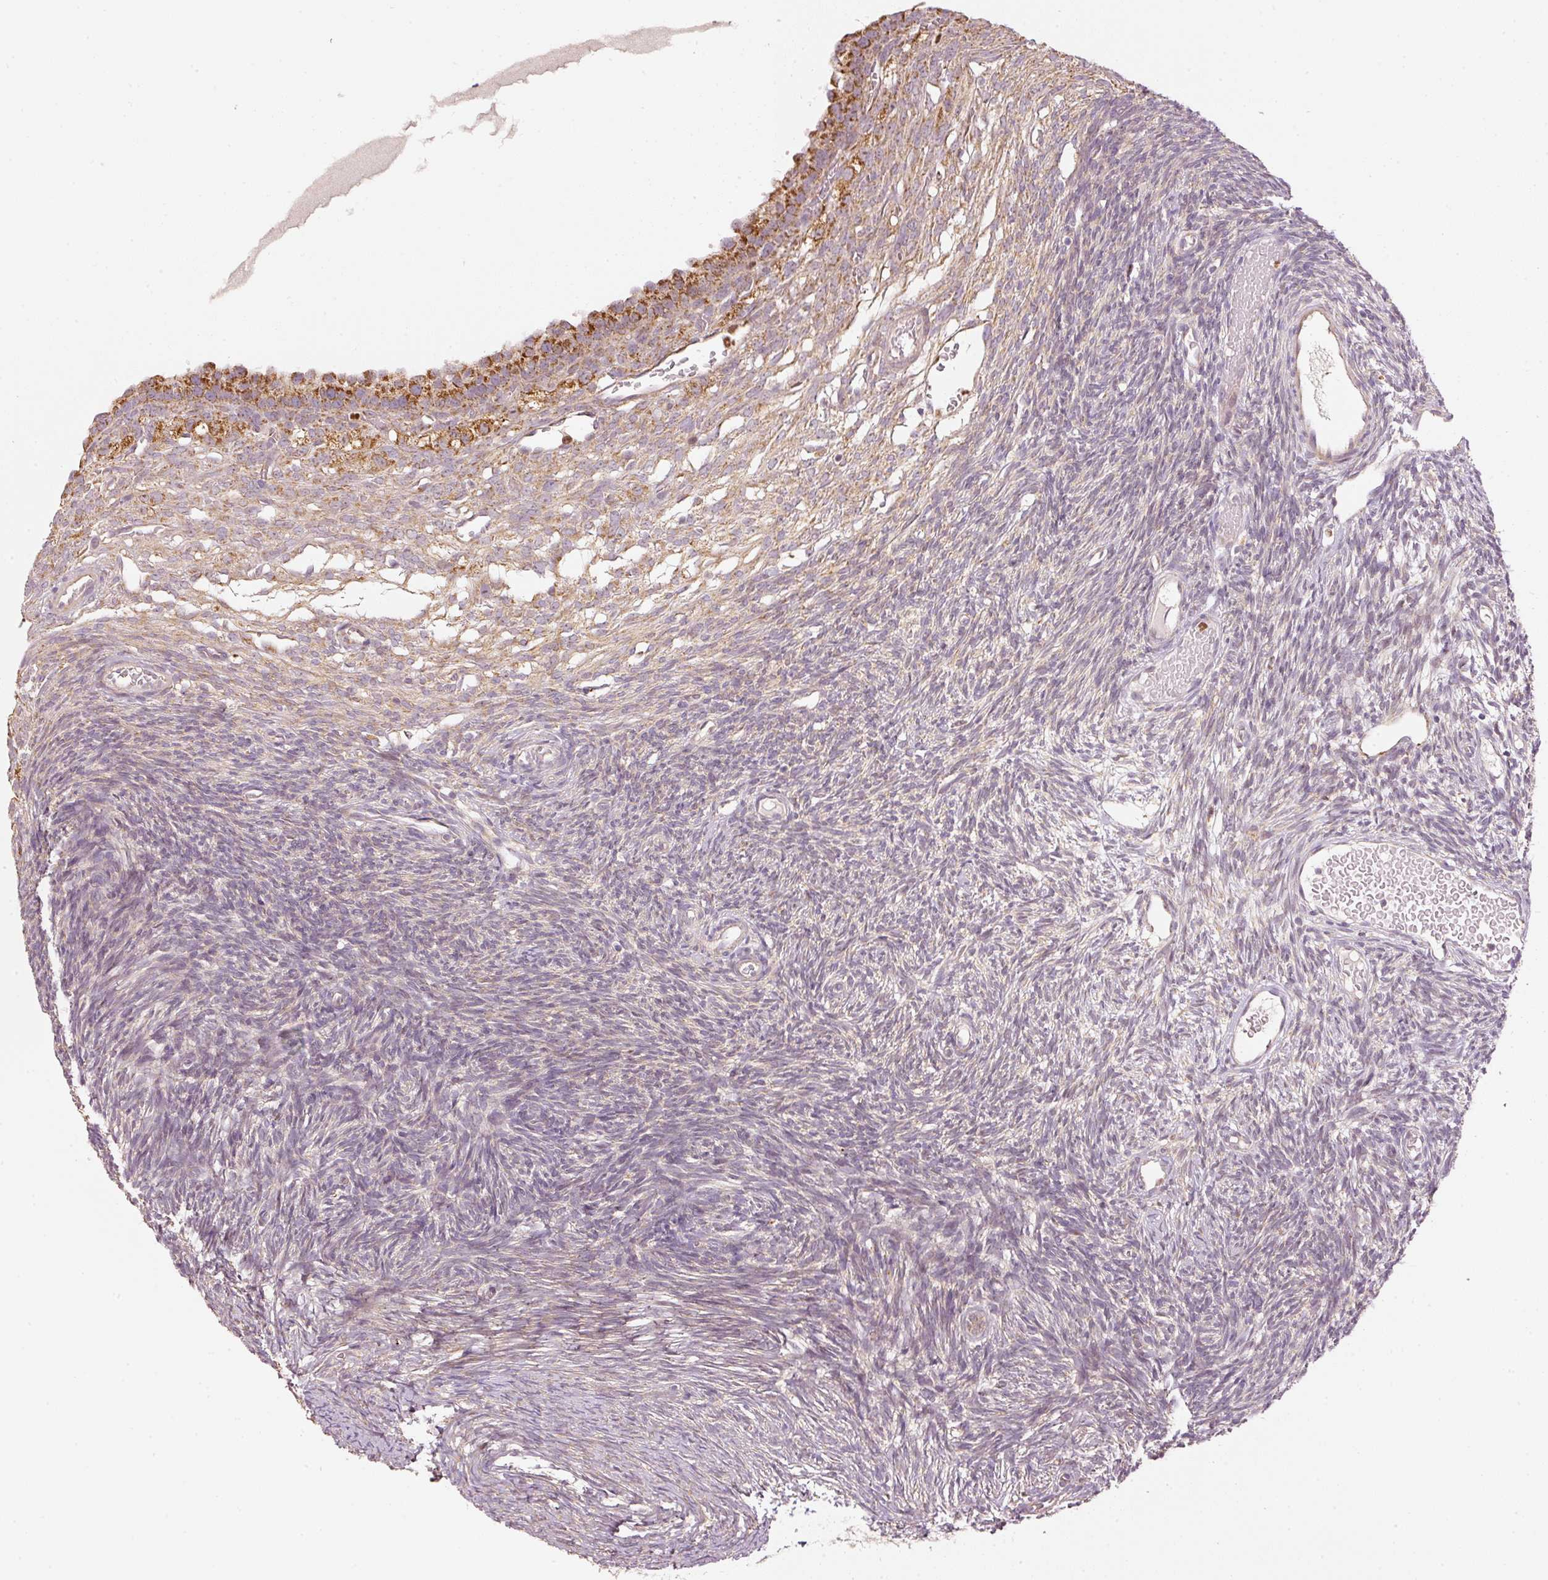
{"staining": {"intensity": "moderate", "quantity": ">75%", "location": "cytoplasmic/membranous"}, "tissue": "ovary", "cell_type": "Follicle cells", "image_type": "normal", "snomed": [{"axis": "morphology", "description": "Normal tissue, NOS"}, {"axis": "topography", "description": "Ovary"}], "caption": "Brown immunohistochemical staining in benign human ovary shows moderate cytoplasmic/membranous expression in about >75% of follicle cells.", "gene": "MTHFD1L", "patient": {"sex": "female", "age": 39}}